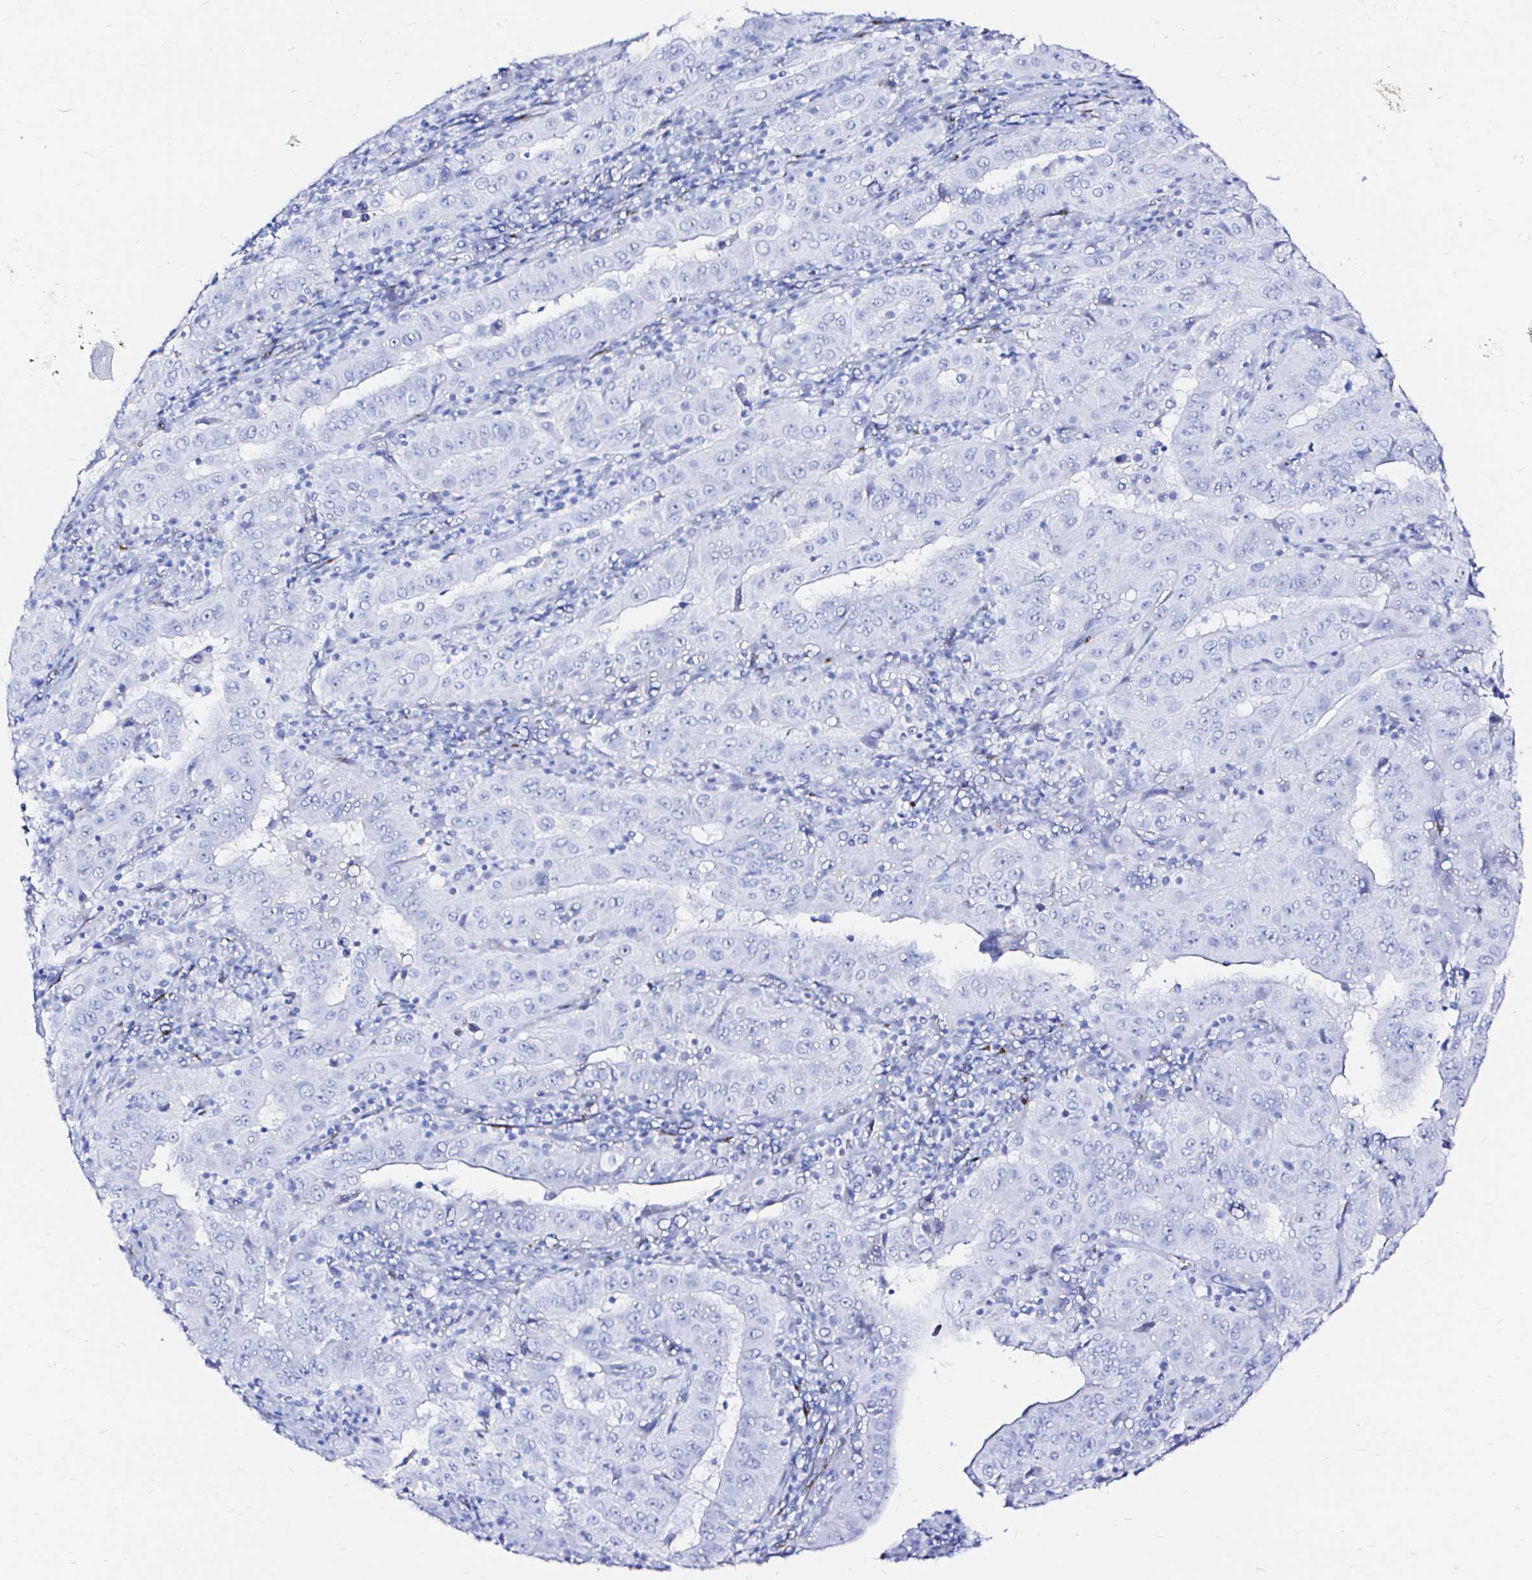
{"staining": {"intensity": "negative", "quantity": "none", "location": "none"}, "tissue": "pancreatic cancer", "cell_type": "Tumor cells", "image_type": "cancer", "snomed": [{"axis": "morphology", "description": "Adenocarcinoma, NOS"}, {"axis": "topography", "description": "Pancreas"}], "caption": "IHC photomicrograph of human pancreatic cancer stained for a protein (brown), which exhibits no positivity in tumor cells.", "gene": "ZNF432", "patient": {"sex": "male", "age": 63}}